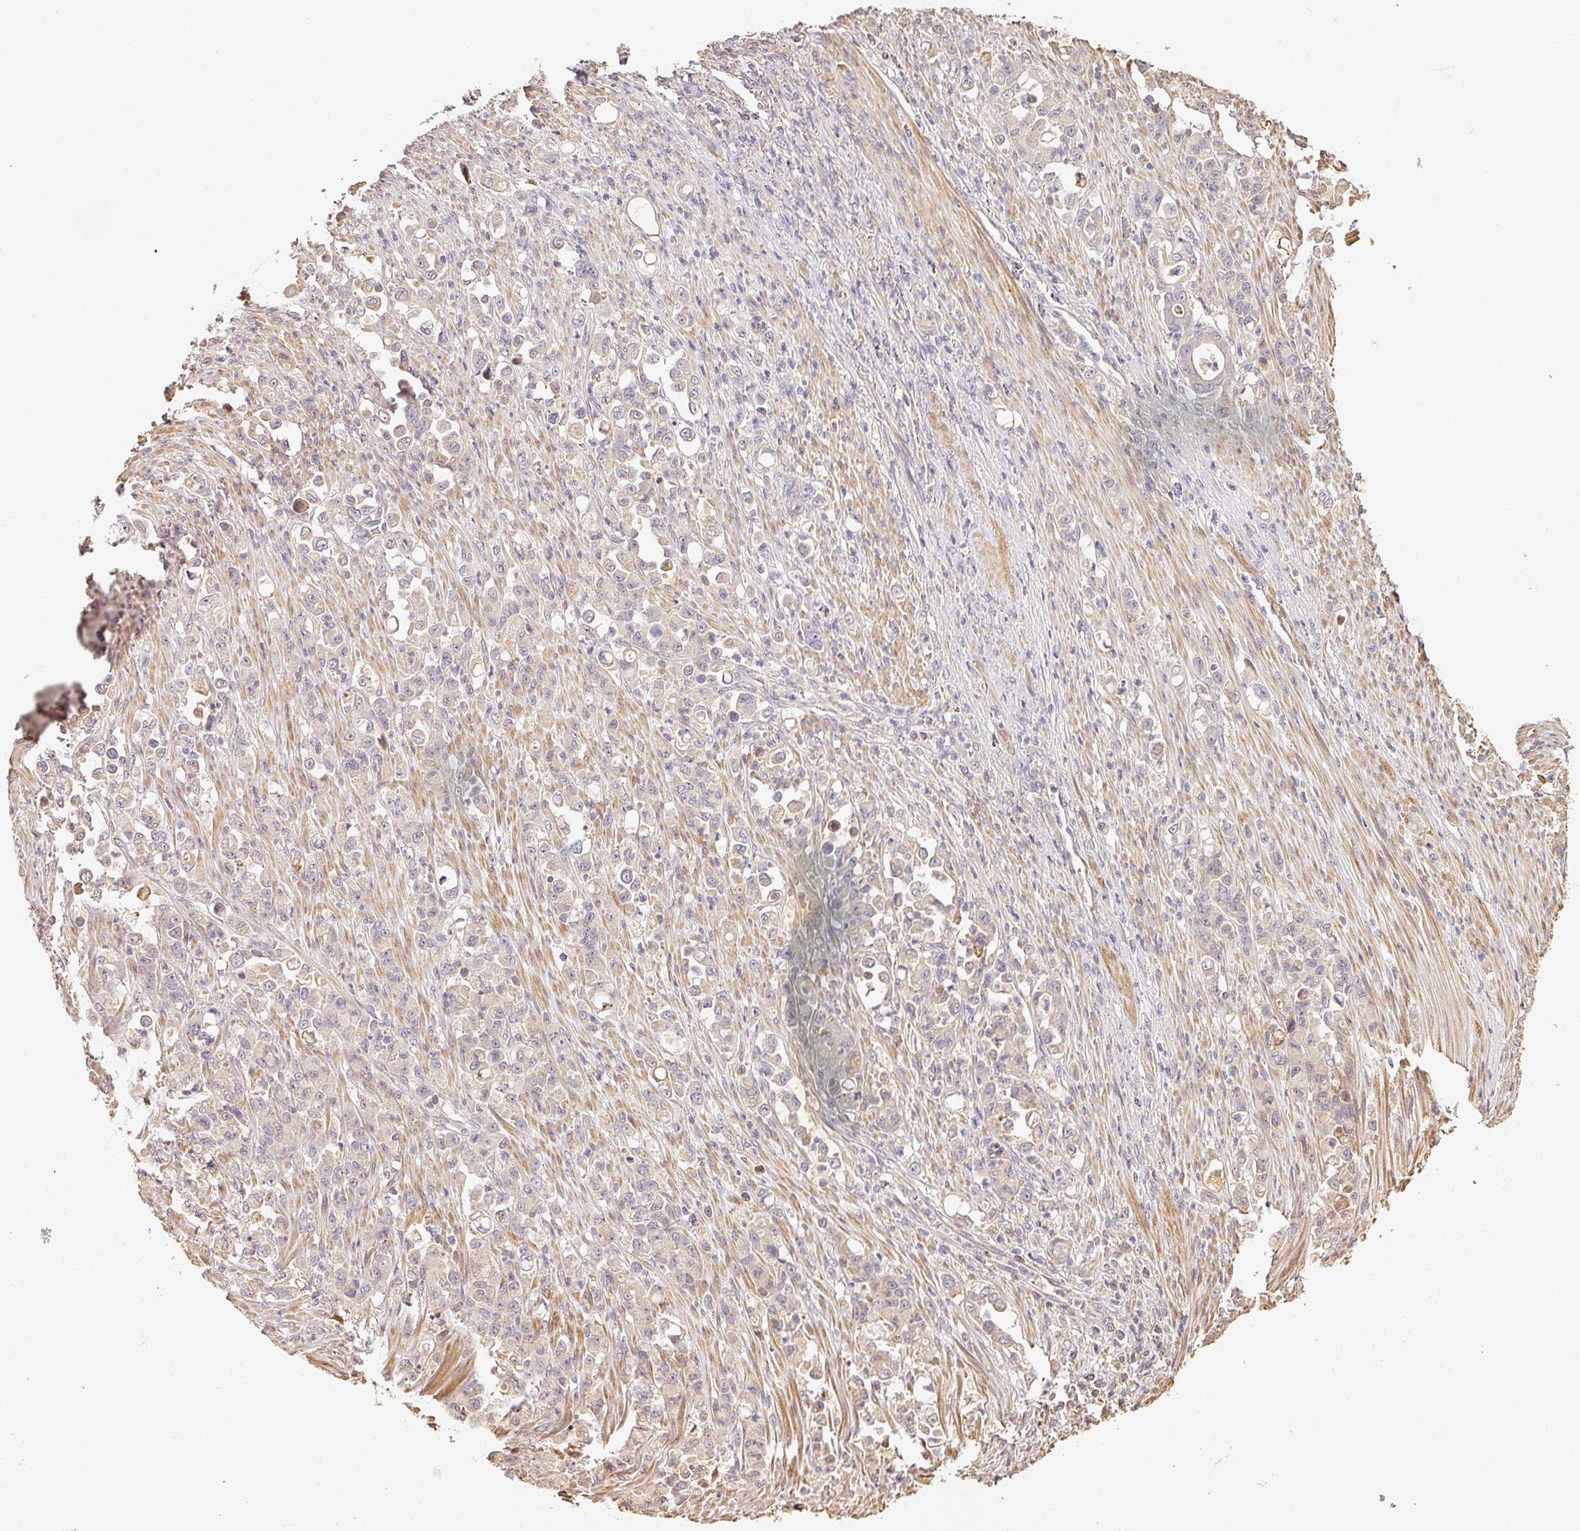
{"staining": {"intensity": "negative", "quantity": "none", "location": "none"}, "tissue": "stomach cancer", "cell_type": "Tumor cells", "image_type": "cancer", "snomed": [{"axis": "morphology", "description": "Normal tissue, NOS"}, {"axis": "morphology", "description": "Adenocarcinoma, NOS"}, {"axis": "topography", "description": "Stomach"}], "caption": "A micrograph of human stomach cancer (adenocarcinoma) is negative for staining in tumor cells. (Stains: DAB immunohistochemistry (IHC) with hematoxylin counter stain, Microscopy: brightfield microscopy at high magnification).", "gene": "BPIFB3", "patient": {"sex": "female", "age": 79}}